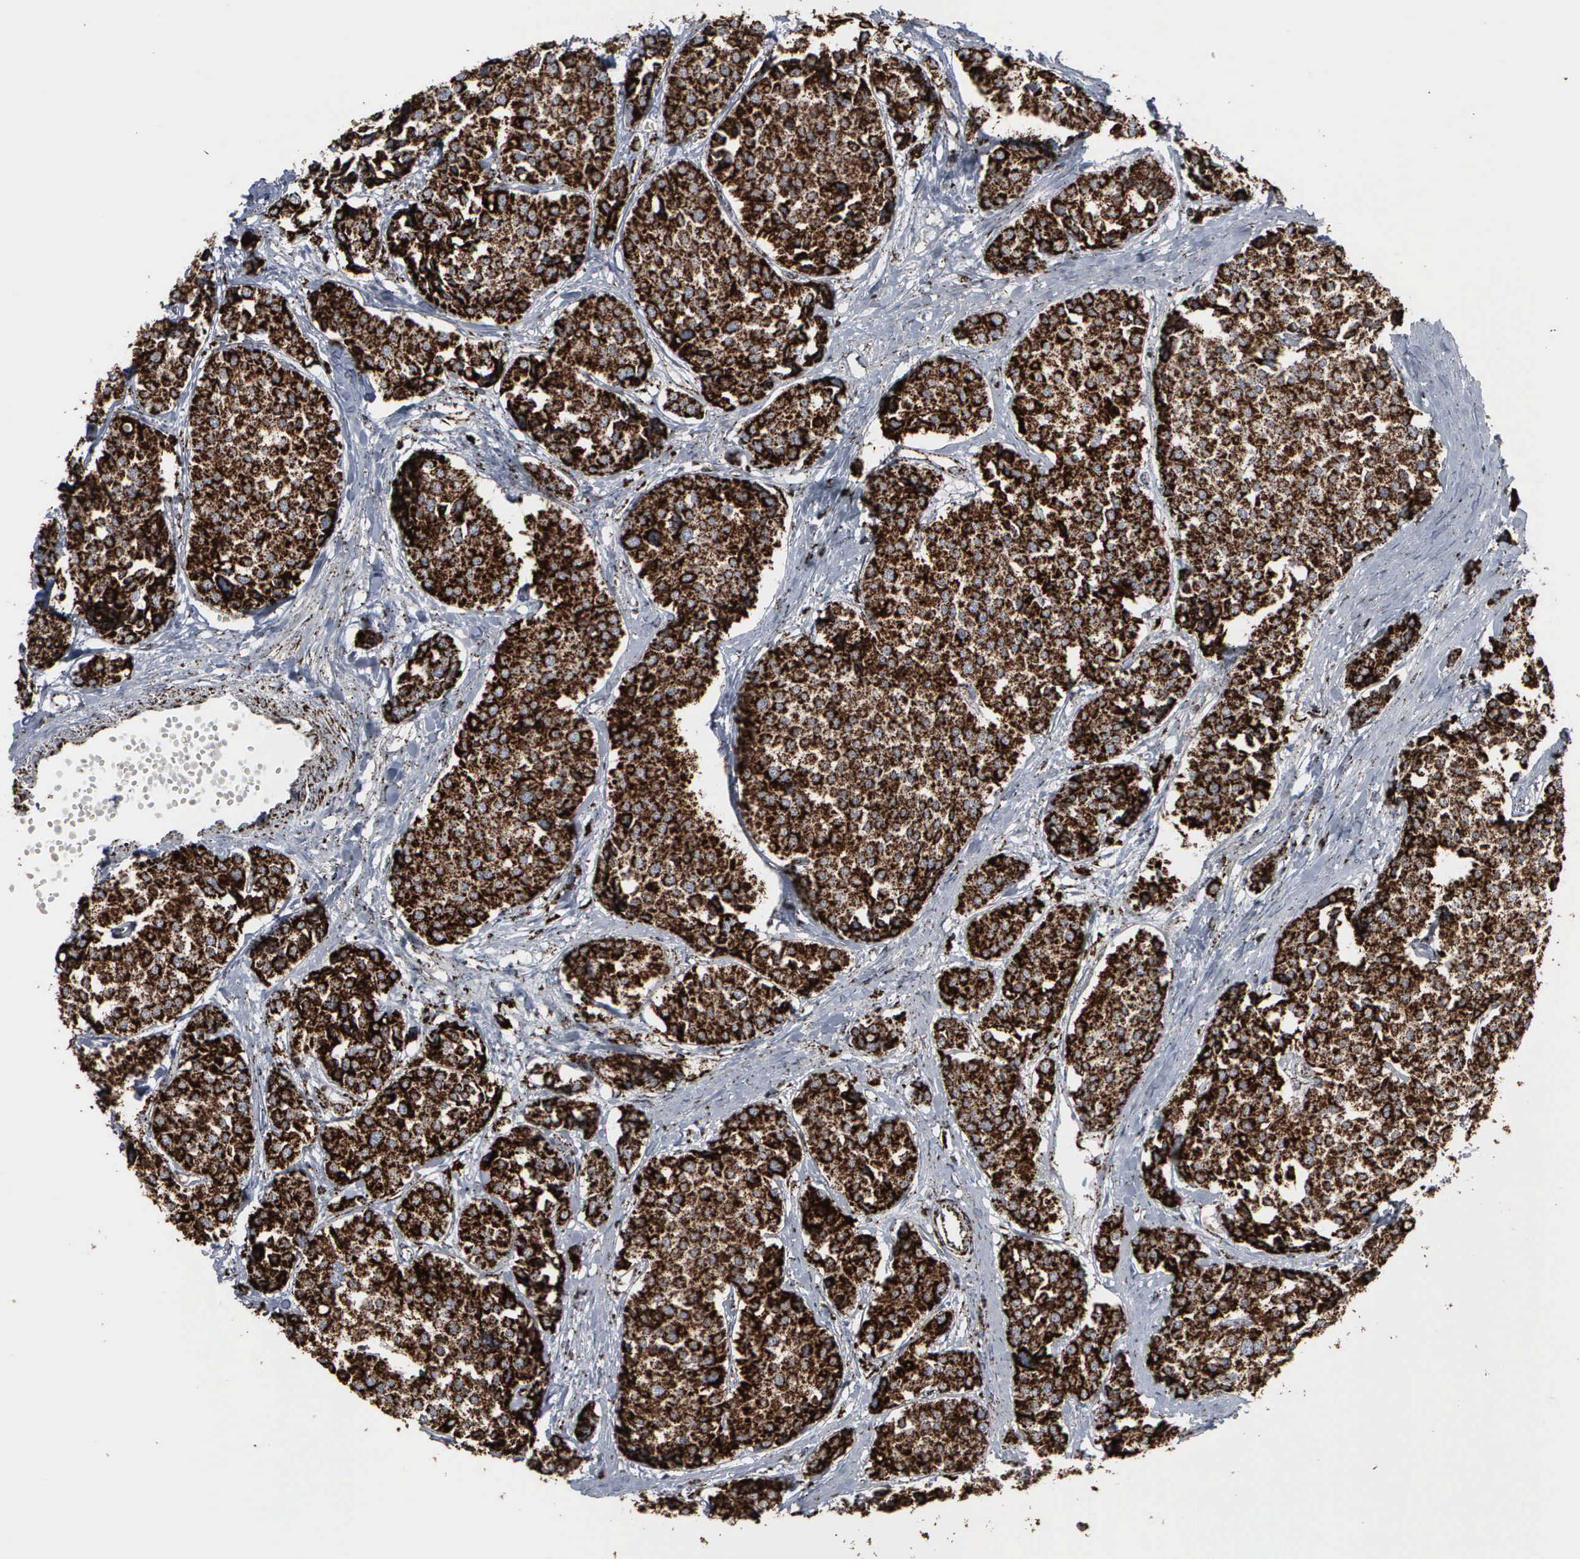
{"staining": {"intensity": "strong", "quantity": ">75%", "location": "cytoplasmic/membranous"}, "tissue": "carcinoid", "cell_type": "Tumor cells", "image_type": "cancer", "snomed": [{"axis": "morphology", "description": "Carcinoid, malignant, NOS"}, {"axis": "topography", "description": "Small intestine"}], "caption": "The micrograph reveals staining of carcinoid, revealing strong cytoplasmic/membranous protein staining (brown color) within tumor cells. (DAB IHC, brown staining for protein, blue staining for nuclei).", "gene": "HSPA9", "patient": {"sex": "male", "age": 60}}